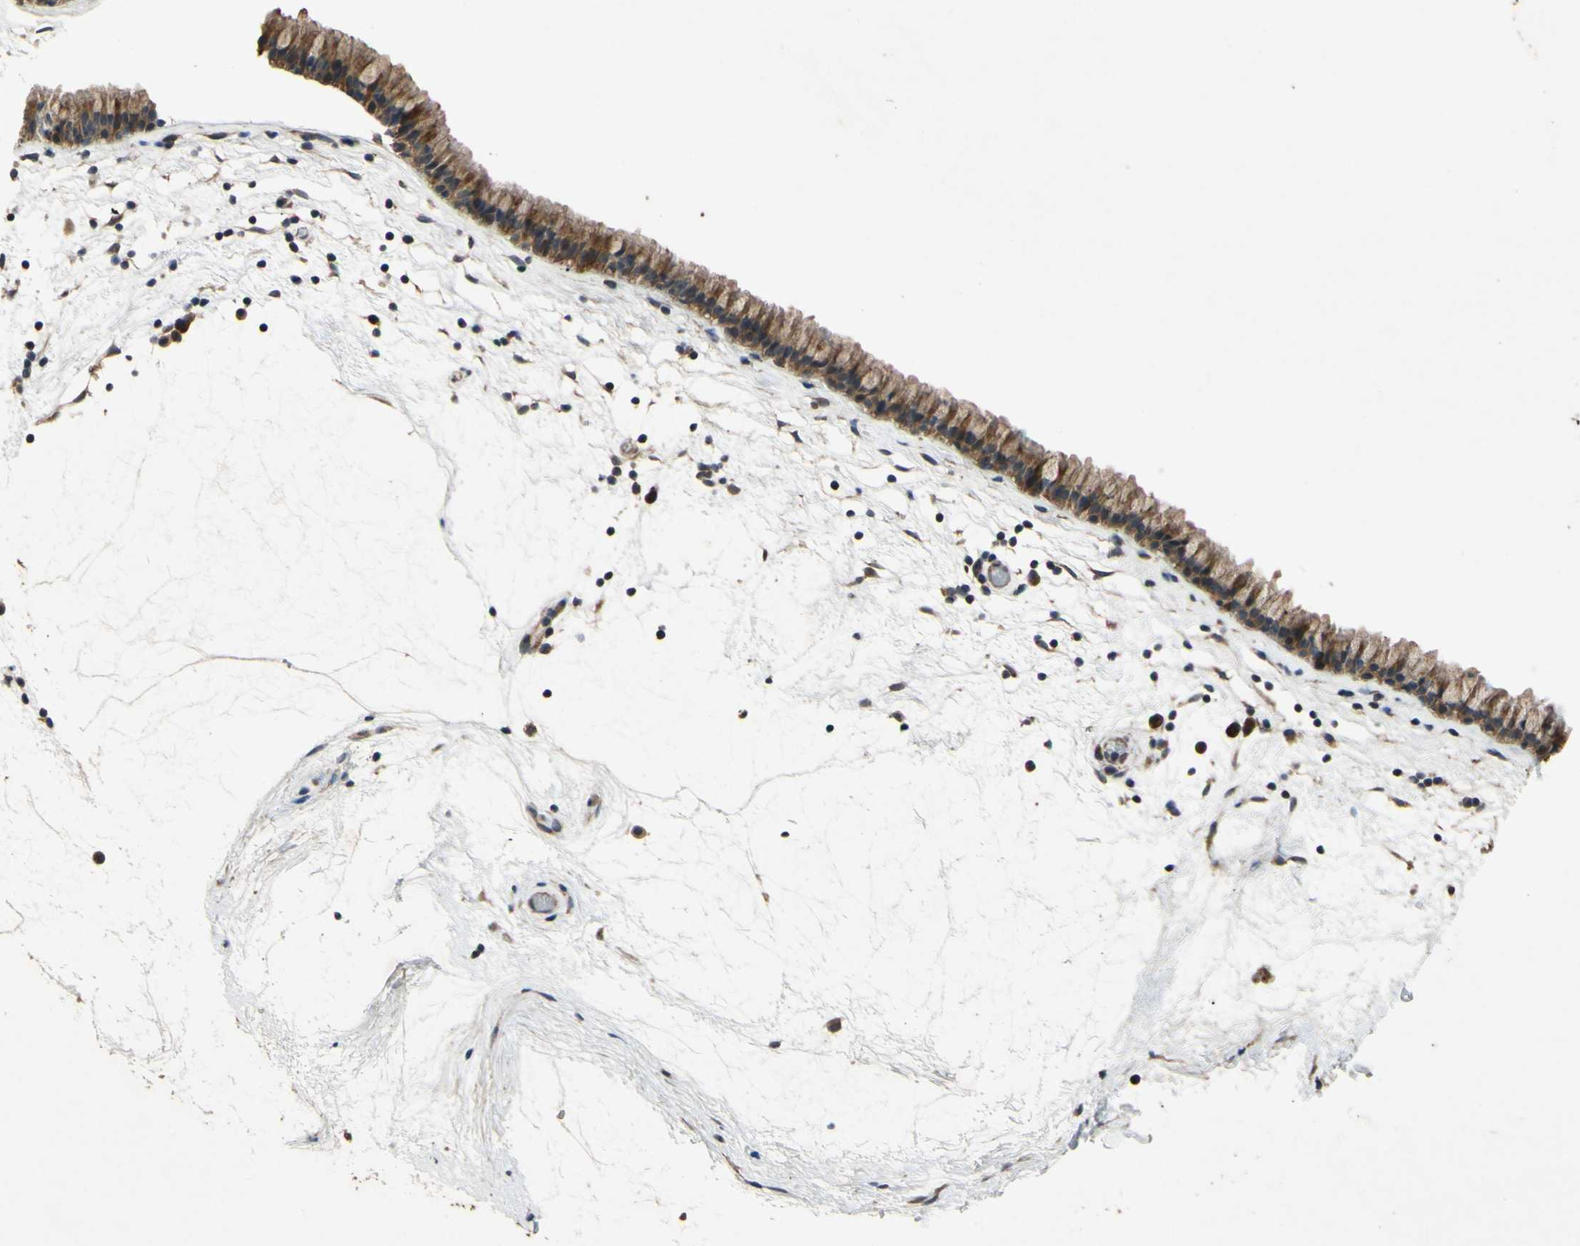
{"staining": {"intensity": "moderate", "quantity": ">75%", "location": "cytoplasmic/membranous"}, "tissue": "nasopharynx", "cell_type": "Respiratory epithelial cells", "image_type": "normal", "snomed": [{"axis": "morphology", "description": "Normal tissue, NOS"}, {"axis": "morphology", "description": "Inflammation, NOS"}, {"axis": "topography", "description": "Nasopharynx"}], "caption": "Moderate cytoplasmic/membranous staining is seen in approximately >75% of respiratory epithelial cells in unremarkable nasopharynx. (IHC, brightfield microscopy, high magnification).", "gene": "PARD6A", "patient": {"sex": "male", "age": 48}}